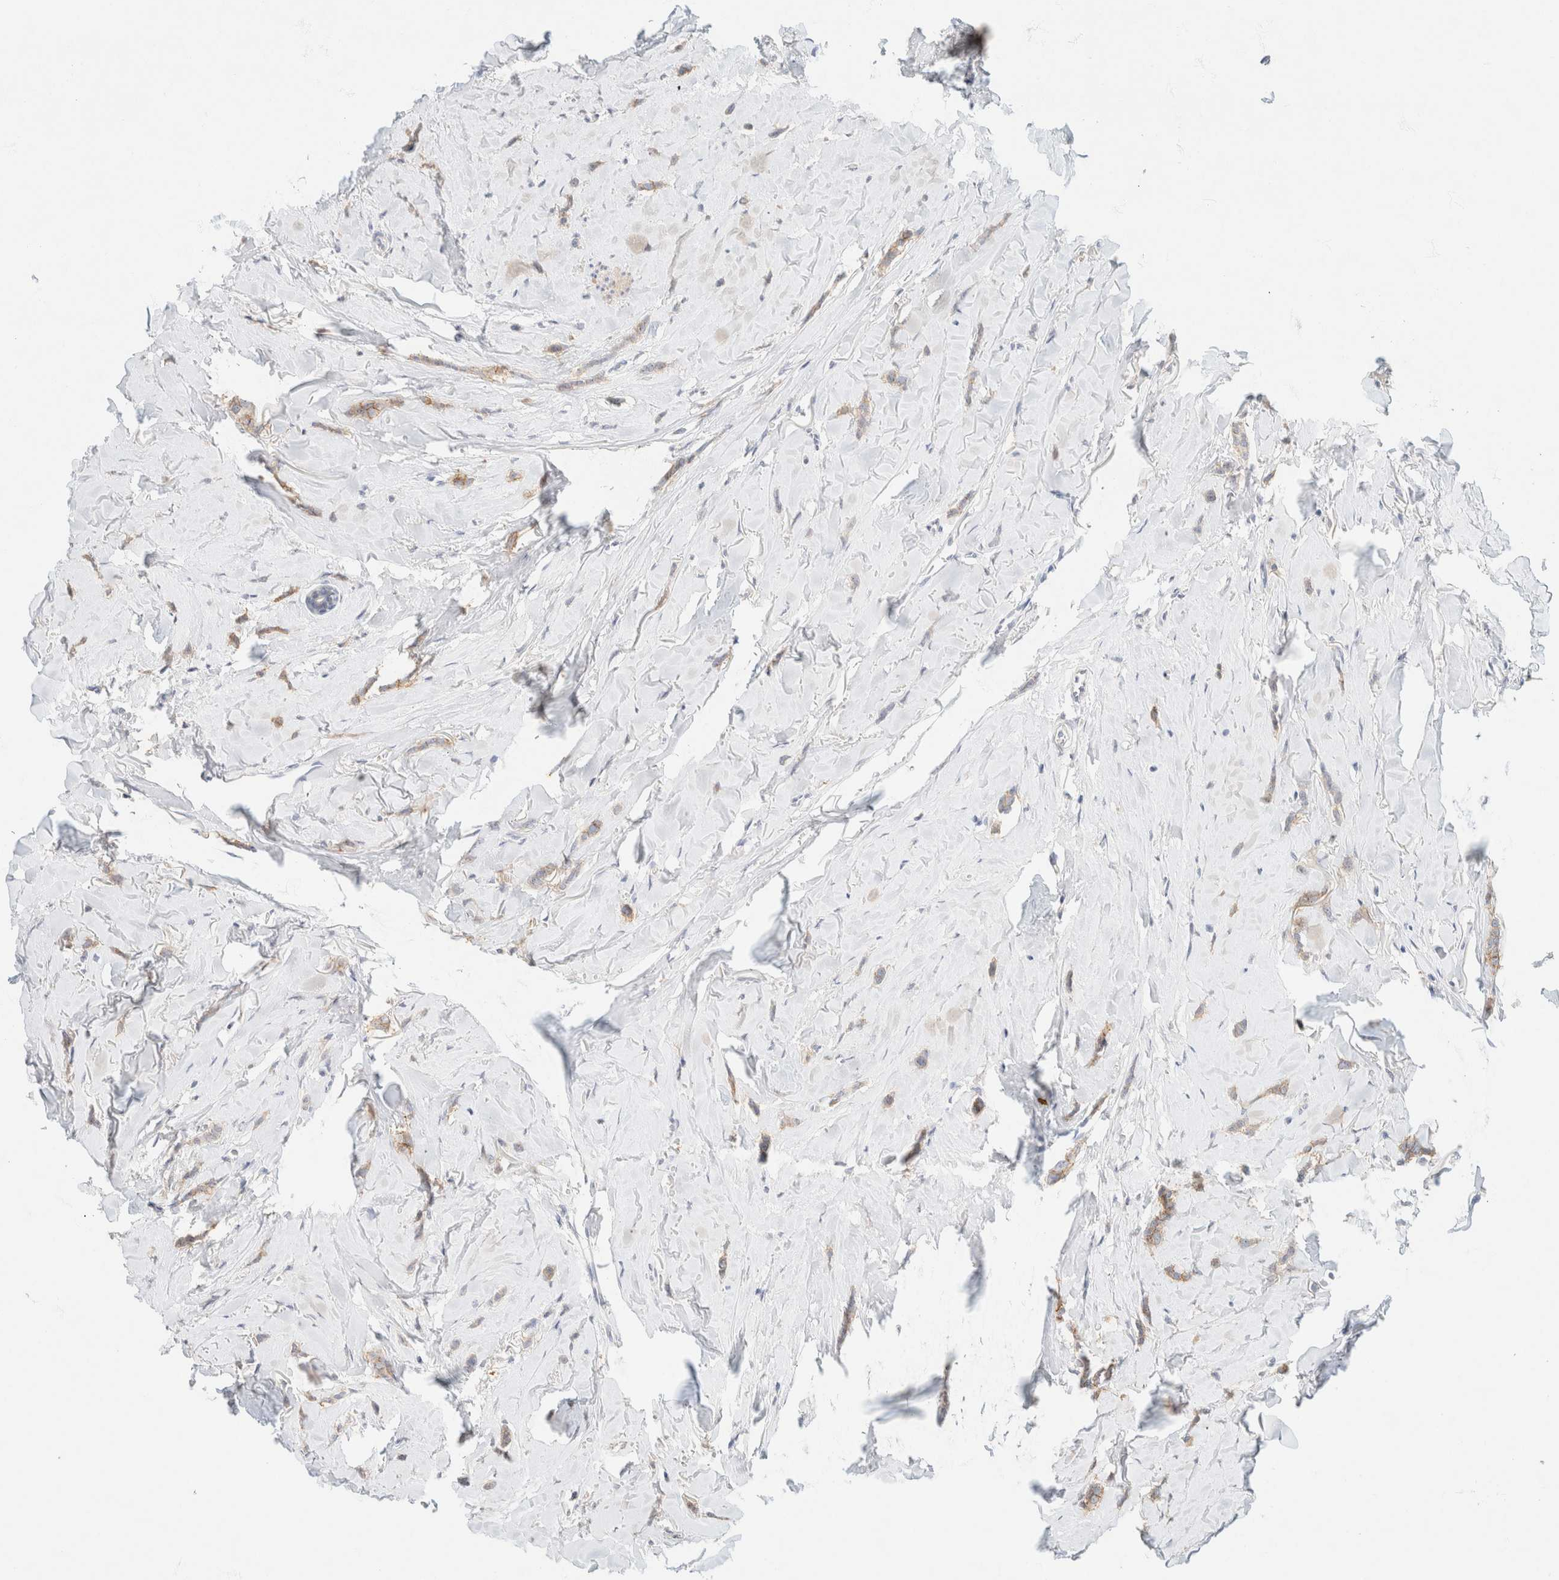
{"staining": {"intensity": "moderate", "quantity": ">75%", "location": "cytoplasmic/membranous"}, "tissue": "breast cancer", "cell_type": "Tumor cells", "image_type": "cancer", "snomed": [{"axis": "morphology", "description": "Lobular carcinoma"}, {"axis": "topography", "description": "Skin"}, {"axis": "topography", "description": "Breast"}], "caption": "Breast lobular carcinoma was stained to show a protein in brown. There is medium levels of moderate cytoplasmic/membranous staining in about >75% of tumor cells.", "gene": "CA12", "patient": {"sex": "female", "age": 46}}